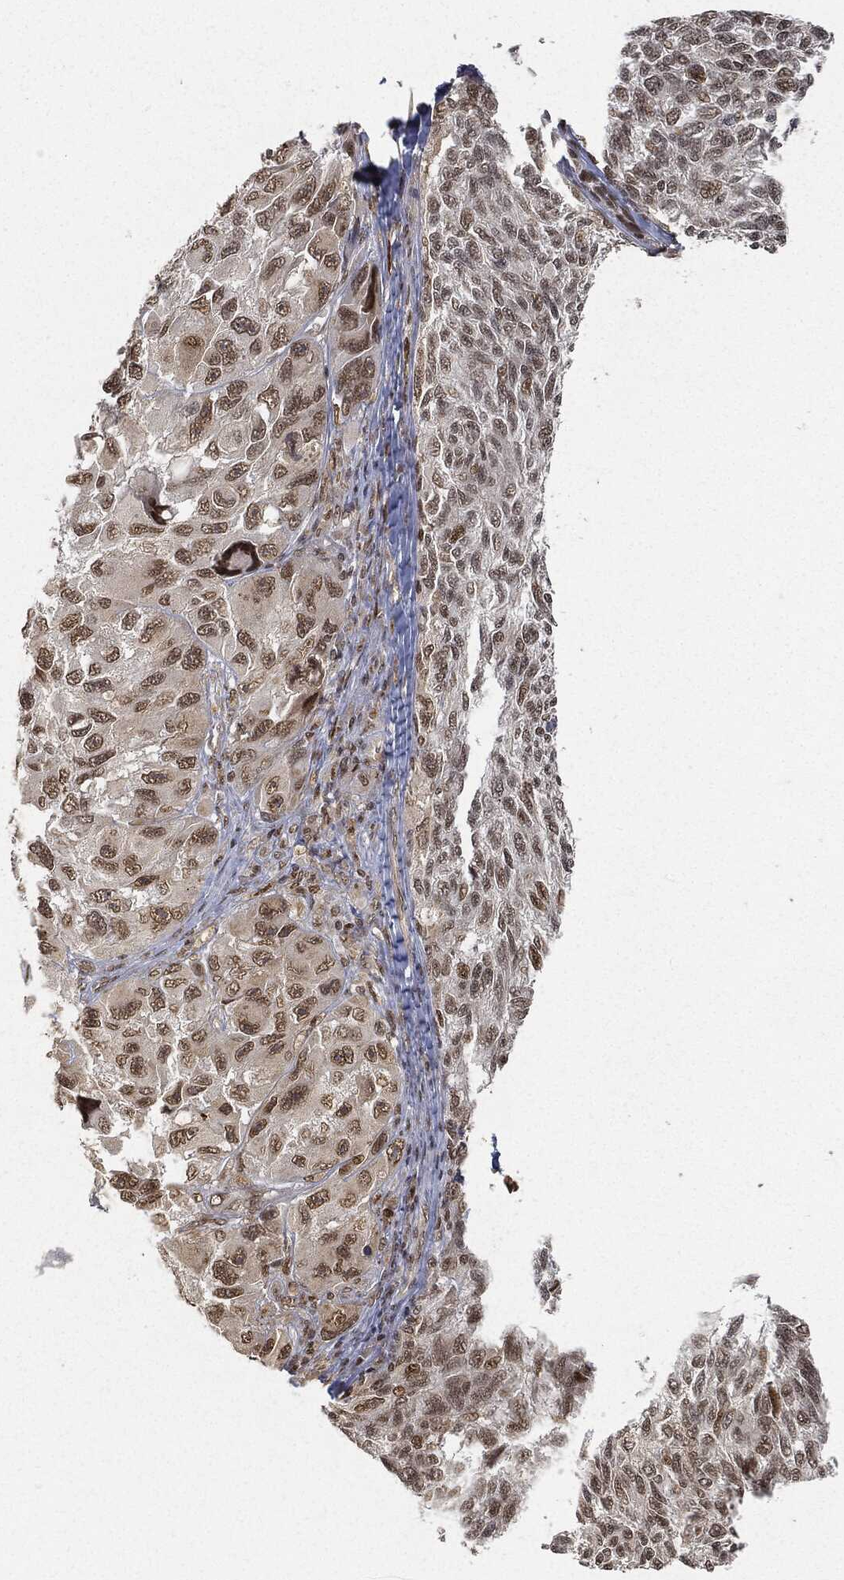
{"staining": {"intensity": "moderate", "quantity": "<25%", "location": "nuclear"}, "tissue": "melanoma", "cell_type": "Tumor cells", "image_type": "cancer", "snomed": [{"axis": "morphology", "description": "Malignant melanoma, NOS"}, {"axis": "topography", "description": "Skin"}], "caption": "This histopathology image exhibits immunohistochemistry (IHC) staining of melanoma, with low moderate nuclear expression in about <25% of tumor cells.", "gene": "CIB1", "patient": {"sex": "female", "age": 73}}